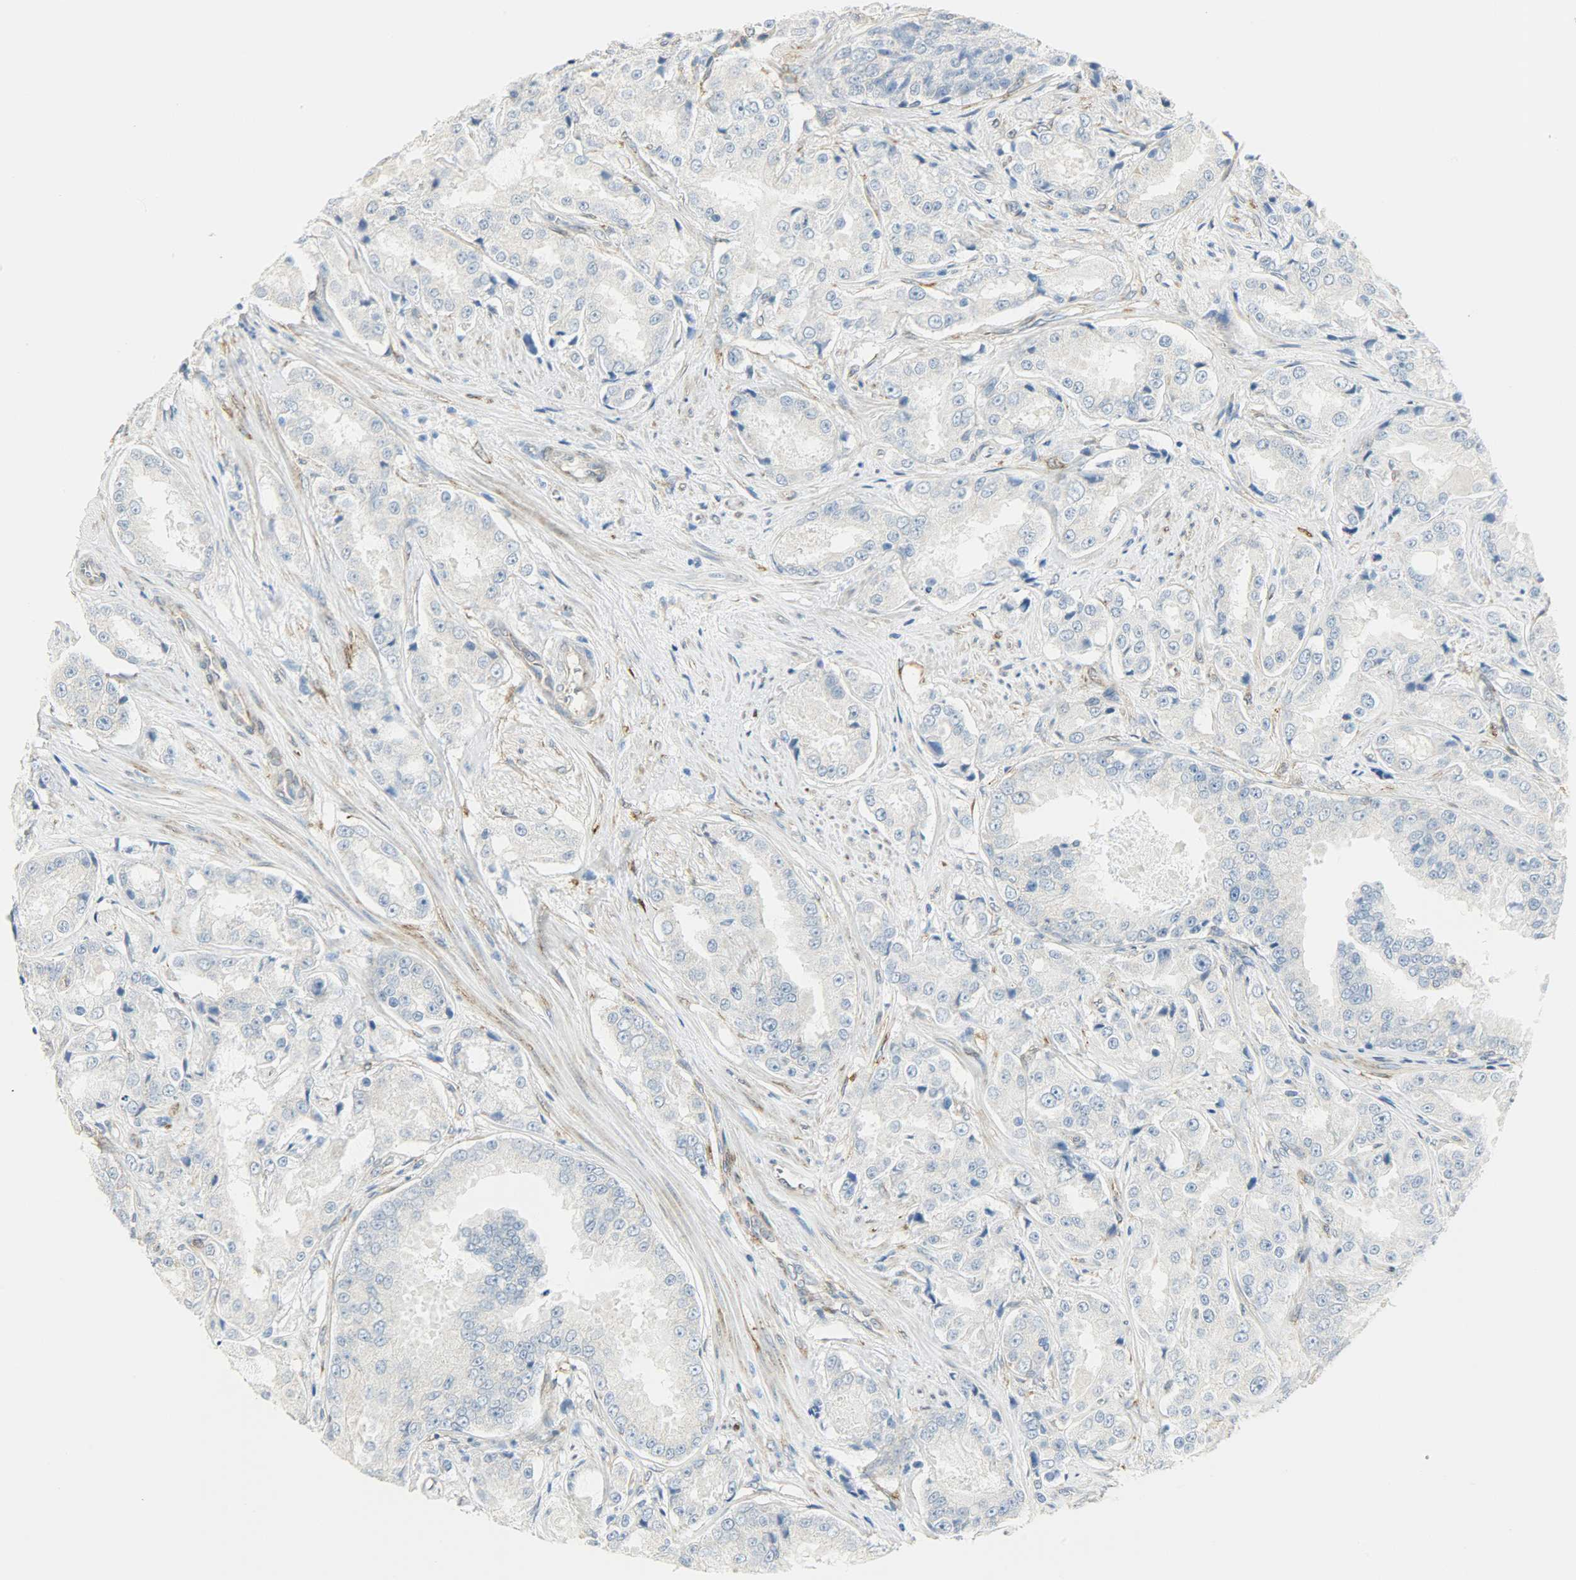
{"staining": {"intensity": "negative", "quantity": "none", "location": "none"}, "tissue": "prostate cancer", "cell_type": "Tumor cells", "image_type": "cancer", "snomed": [{"axis": "morphology", "description": "Adenocarcinoma, High grade"}, {"axis": "topography", "description": "Prostate"}], "caption": "High magnification brightfield microscopy of prostate cancer stained with DAB (brown) and counterstained with hematoxylin (blue): tumor cells show no significant positivity.", "gene": "PKD2", "patient": {"sex": "male", "age": 73}}